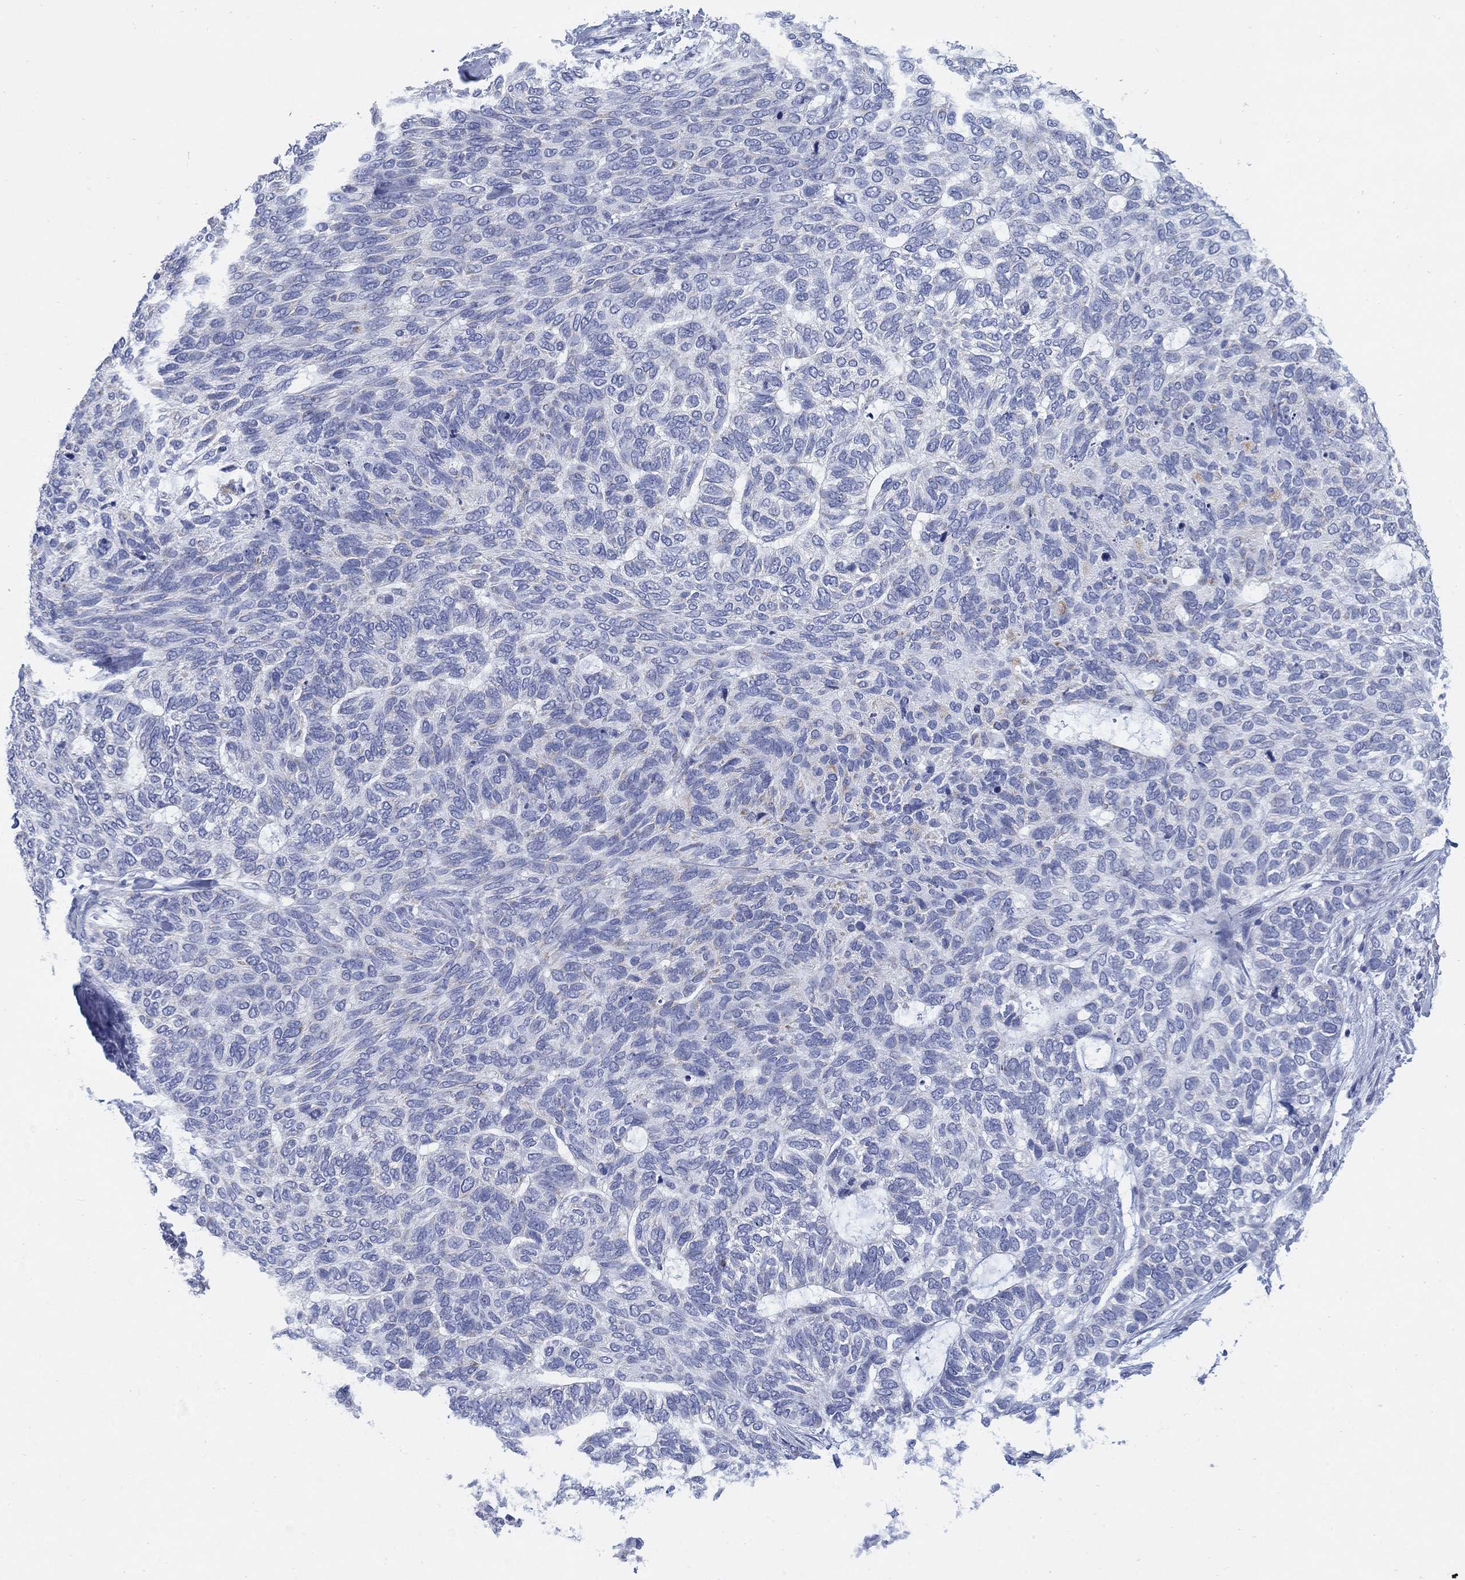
{"staining": {"intensity": "negative", "quantity": "none", "location": "none"}, "tissue": "skin cancer", "cell_type": "Tumor cells", "image_type": "cancer", "snomed": [{"axis": "morphology", "description": "Basal cell carcinoma"}, {"axis": "topography", "description": "Skin"}], "caption": "Immunohistochemistry (IHC) micrograph of neoplastic tissue: basal cell carcinoma (skin) stained with DAB displays no significant protein expression in tumor cells.", "gene": "SCCPDH", "patient": {"sex": "female", "age": 65}}